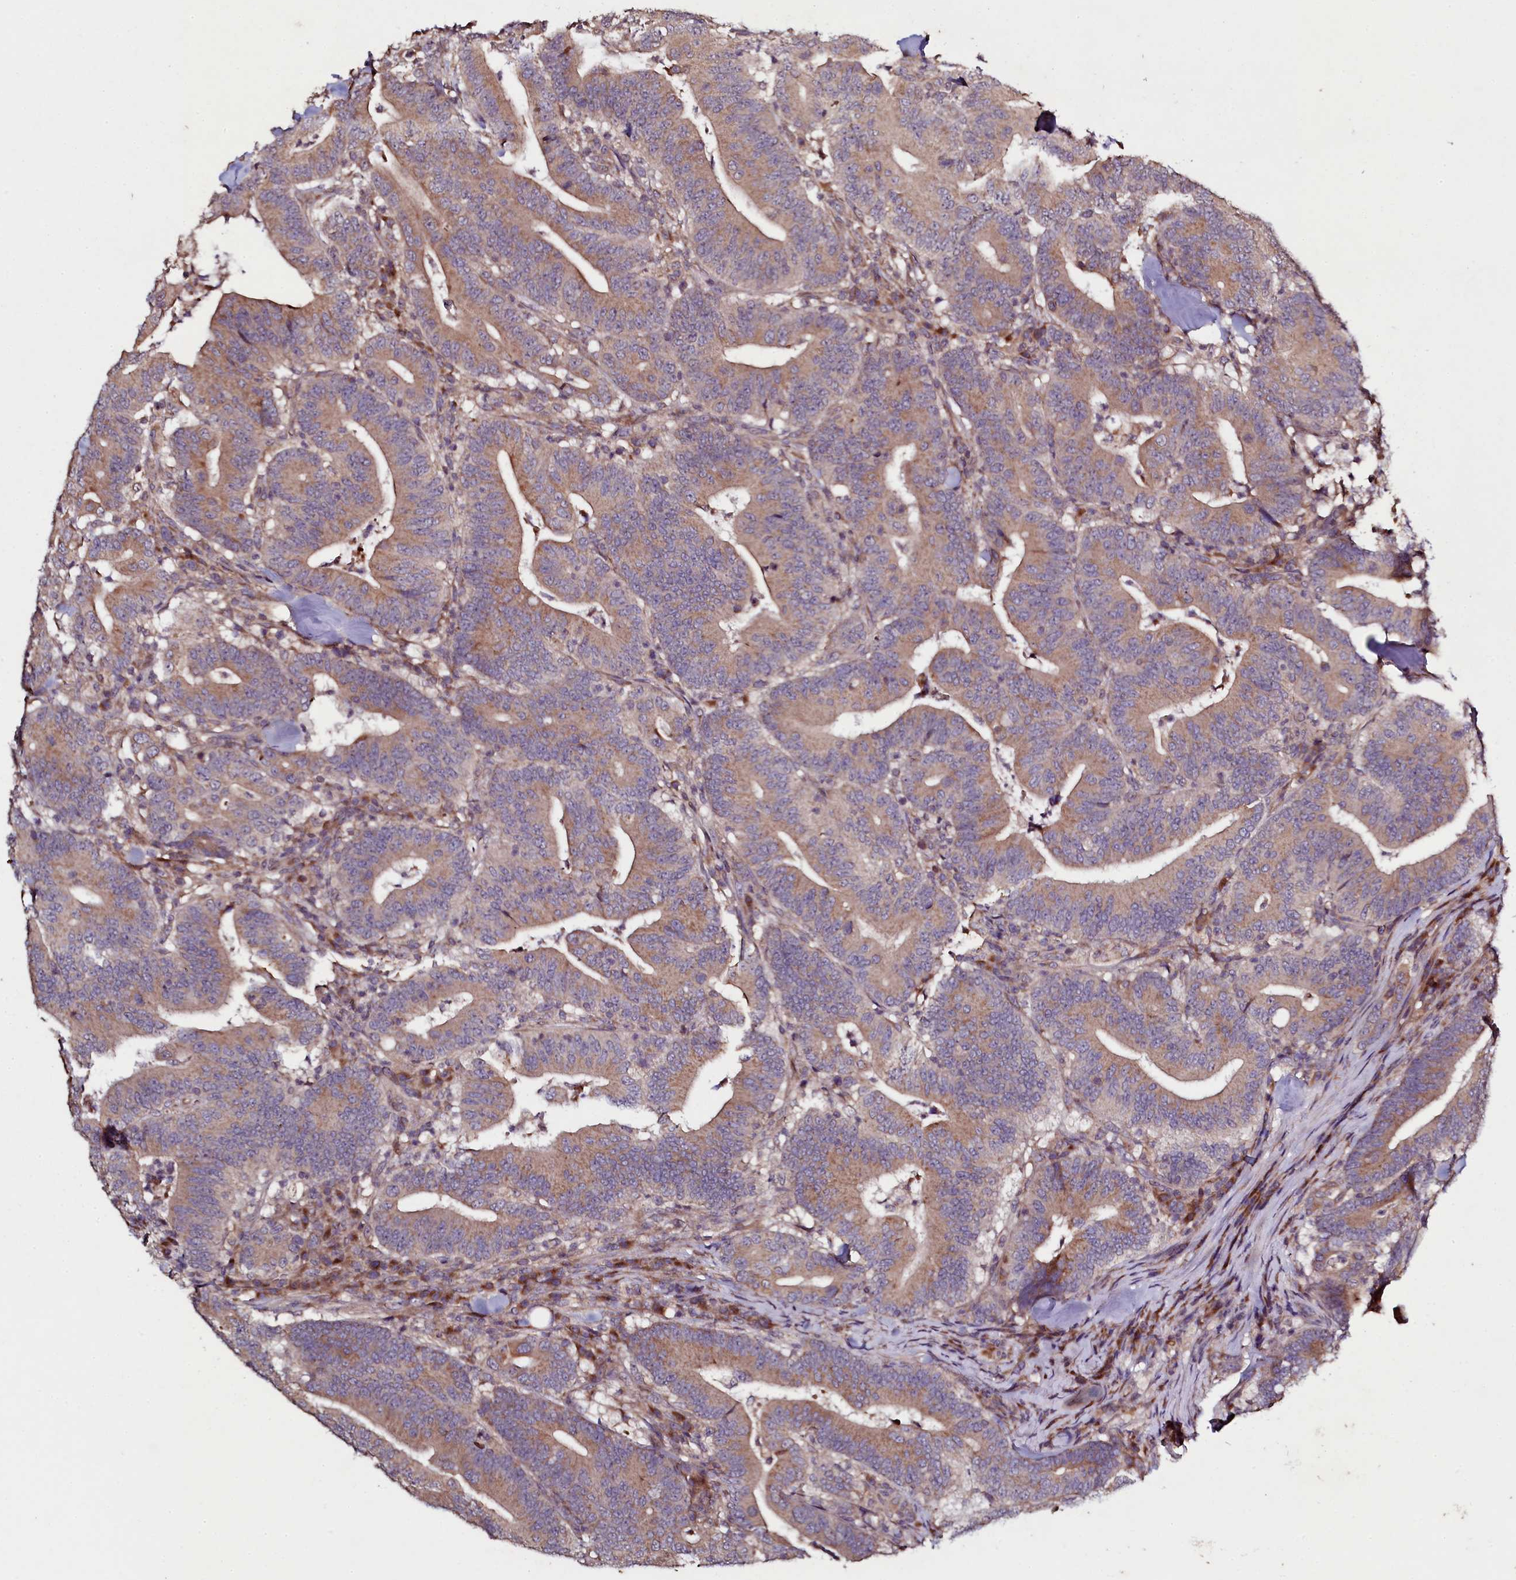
{"staining": {"intensity": "moderate", "quantity": ">75%", "location": "cytoplasmic/membranous"}, "tissue": "colorectal cancer", "cell_type": "Tumor cells", "image_type": "cancer", "snomed": [{"axis": "morphology", "description": "Adenocarcinoma, NOS"}, {"axis": "topography", "description": "Colon"}], "caption": "A medium amount of moderate cytoplasmic/membranous expression is seen in approximately >75% of tumor cells in colorectal adenocarcinoma tissue.", "gene": "SEC24C", "patient": {"sex": "female", "age": 66}}